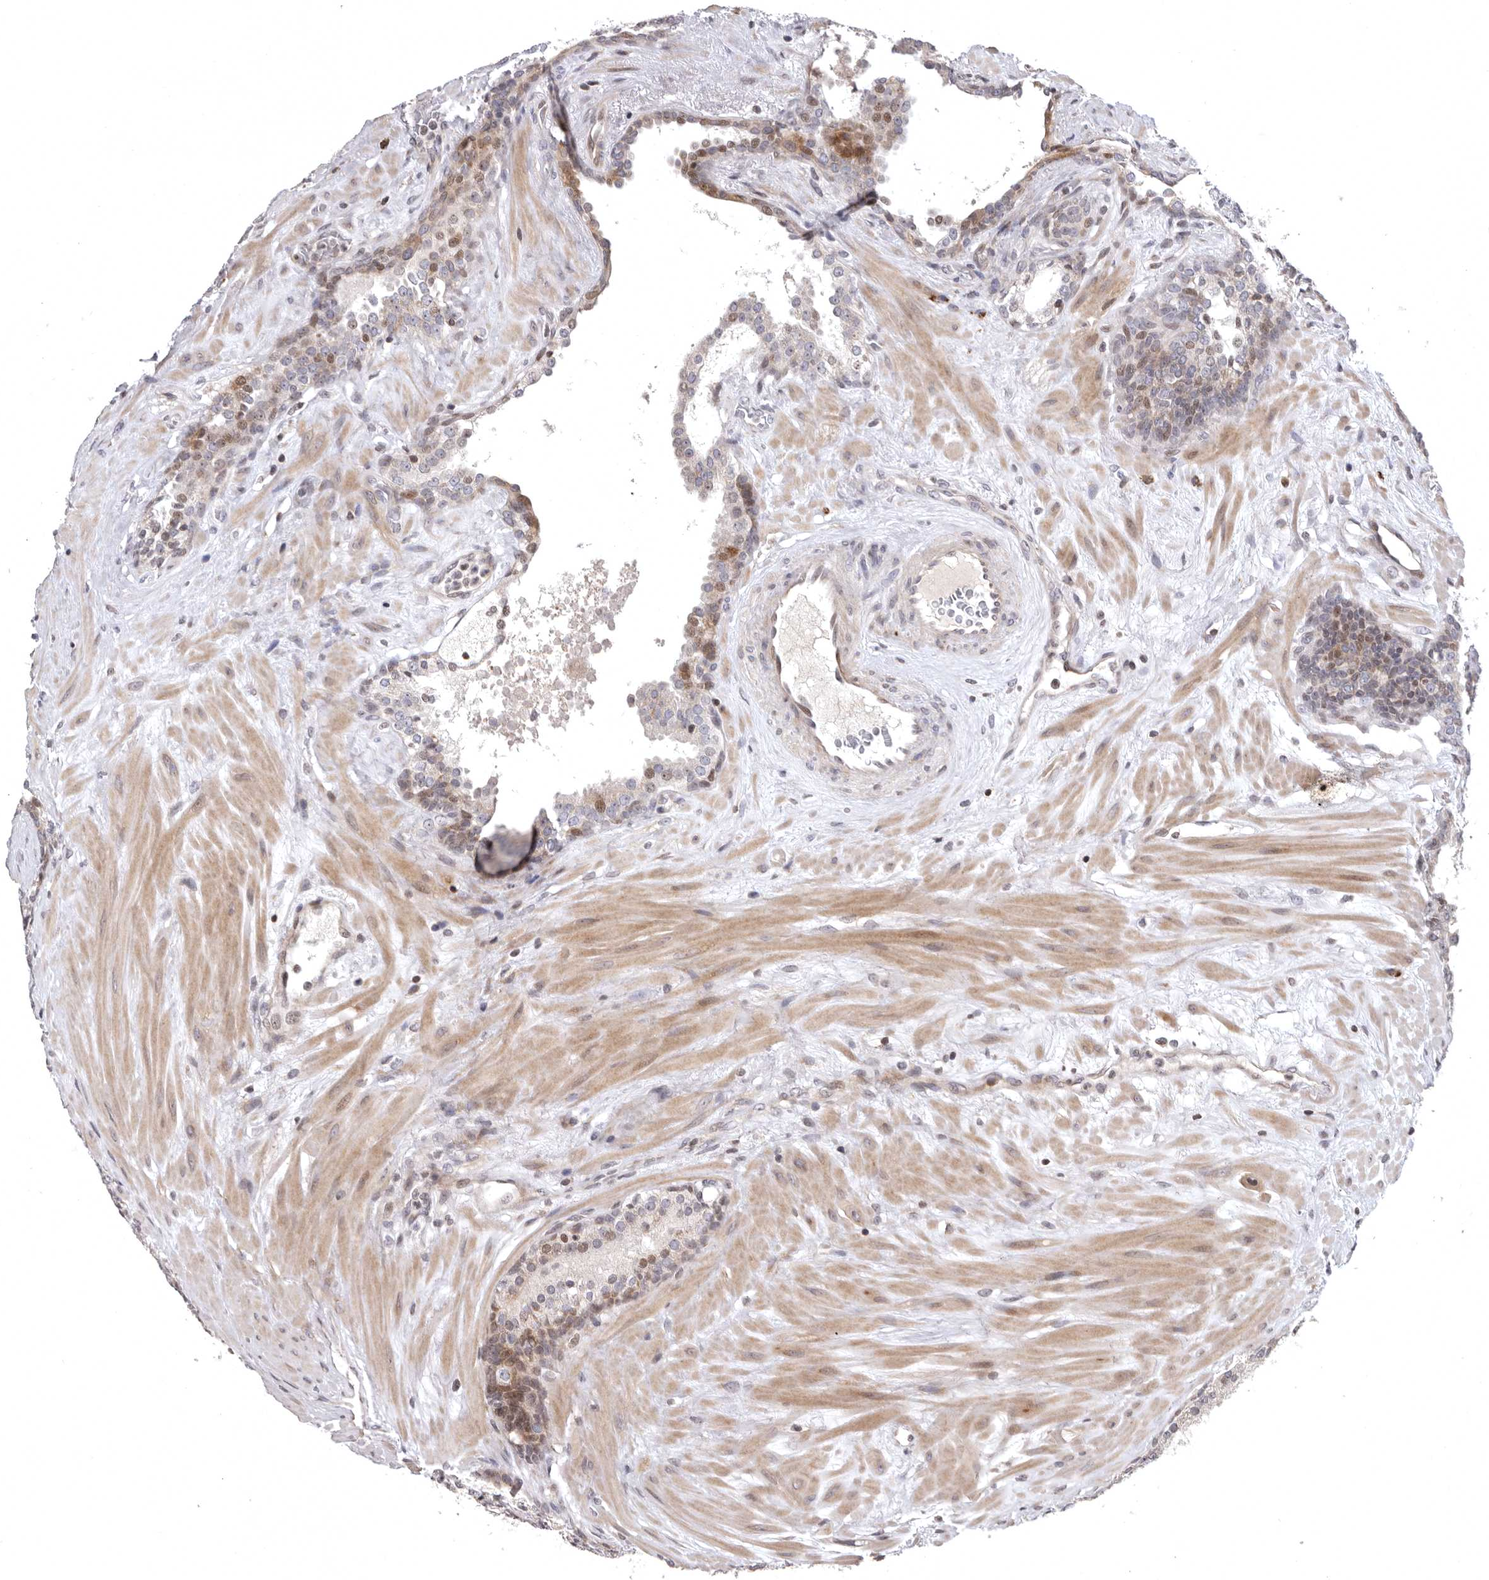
{"staining": {"intensity": "moderate", "quantity": "25%-75%", "location": "cytoplasmic/membranous,nuclear"}, "tissue": "prostate cancer", "cell_type": "Tumor cells", "image_type": "cancer", "snomed": [{"axis": "morphology", "description": "Adenocarcinoma, High grade"}, {"axis": "topography", "description": "Prostate"}], "caption": "High-power microscopy captured an IHC micrograph of prostate cancer, revealing moderate cytoplasmic/membranous and nuclear staining in about 25%-75% of tumor cells.", "gene": "AZIN1", "patient": {"sex": "male", "age": 56}}